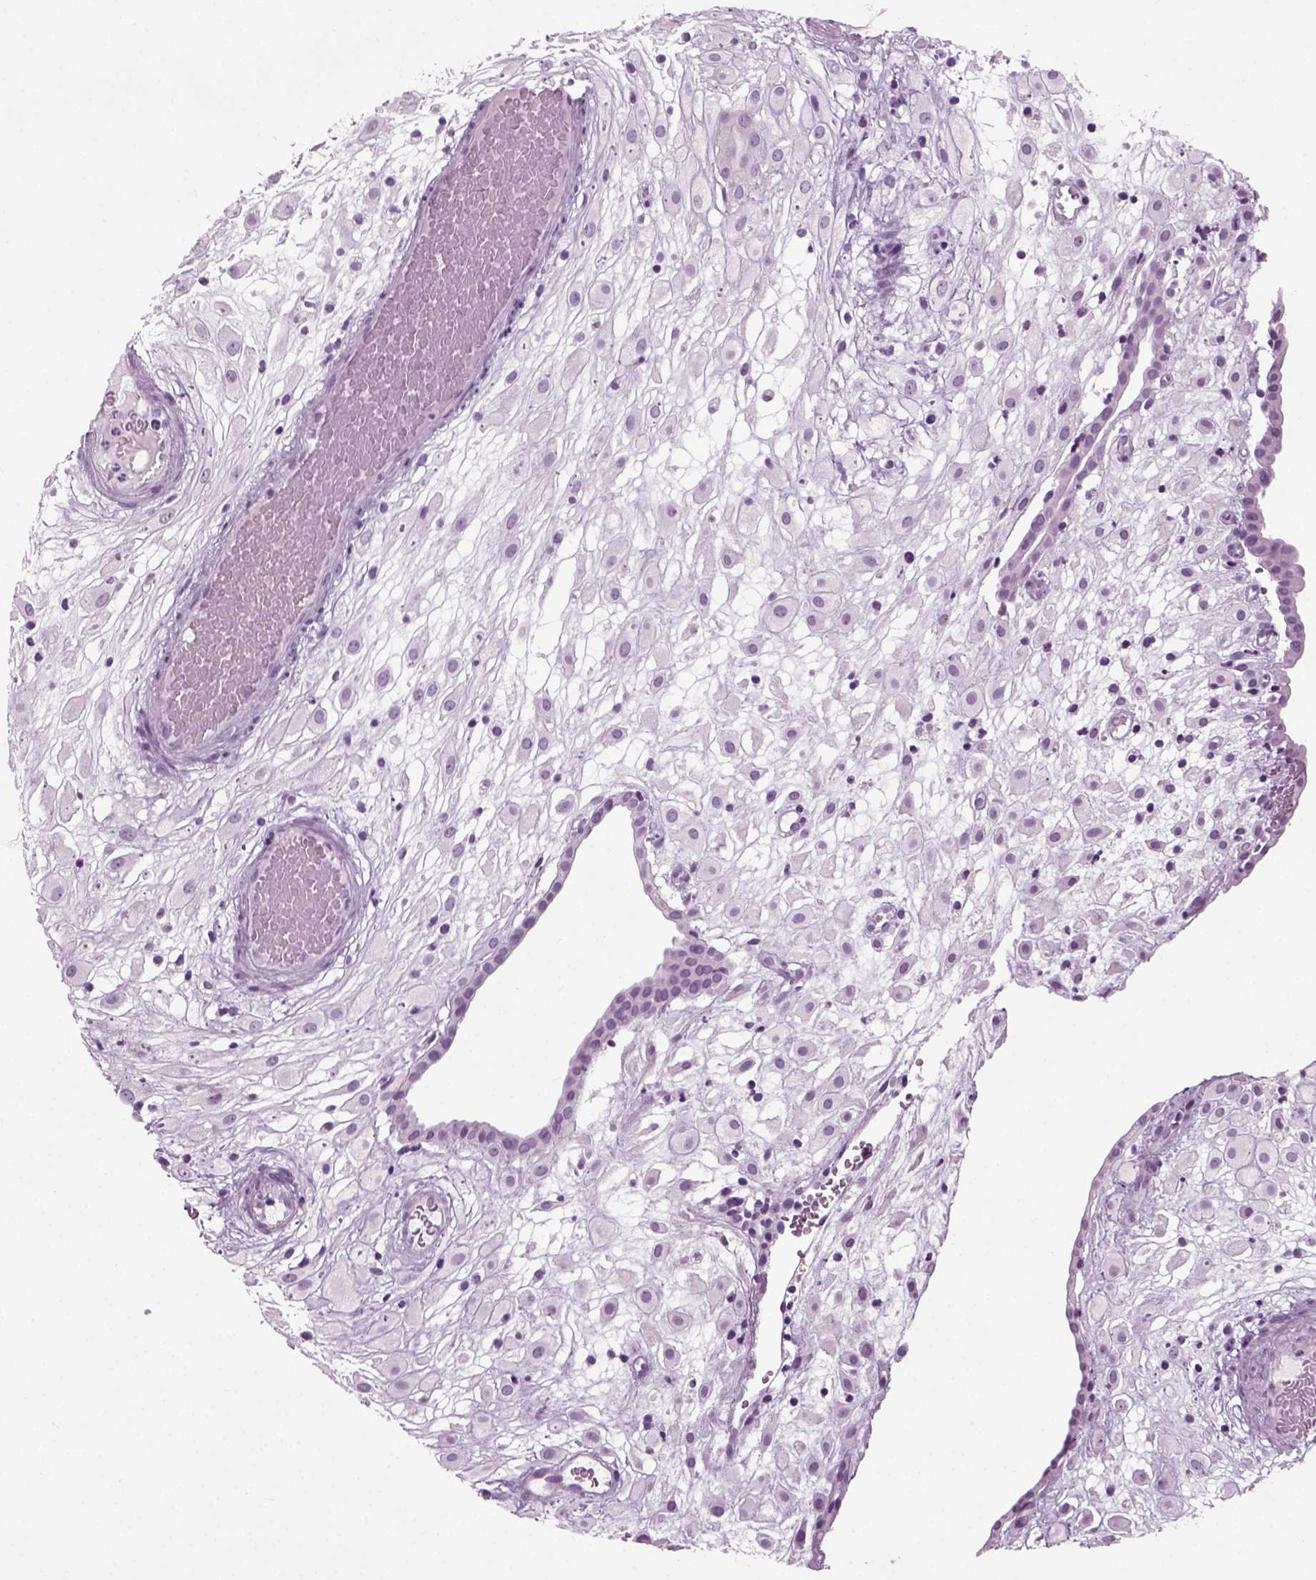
{"staining": {"intensity": "negative", "quantity": "none", "location": "none"}, "tissue": "placenta", "cell_type": "Decidual cells", "image_type": "normal", "snomed": [{"axis": "morphology", "description": "Normal tissue, NOS"}, {"axis": "topography", "description": "Placenta"}], "caption": "Immunohistochemistry of unremarkable placenta demonstrates no staining in decidual cells.", "gene": "PRLH", "patient": {"sex": "female", "age": 24}}